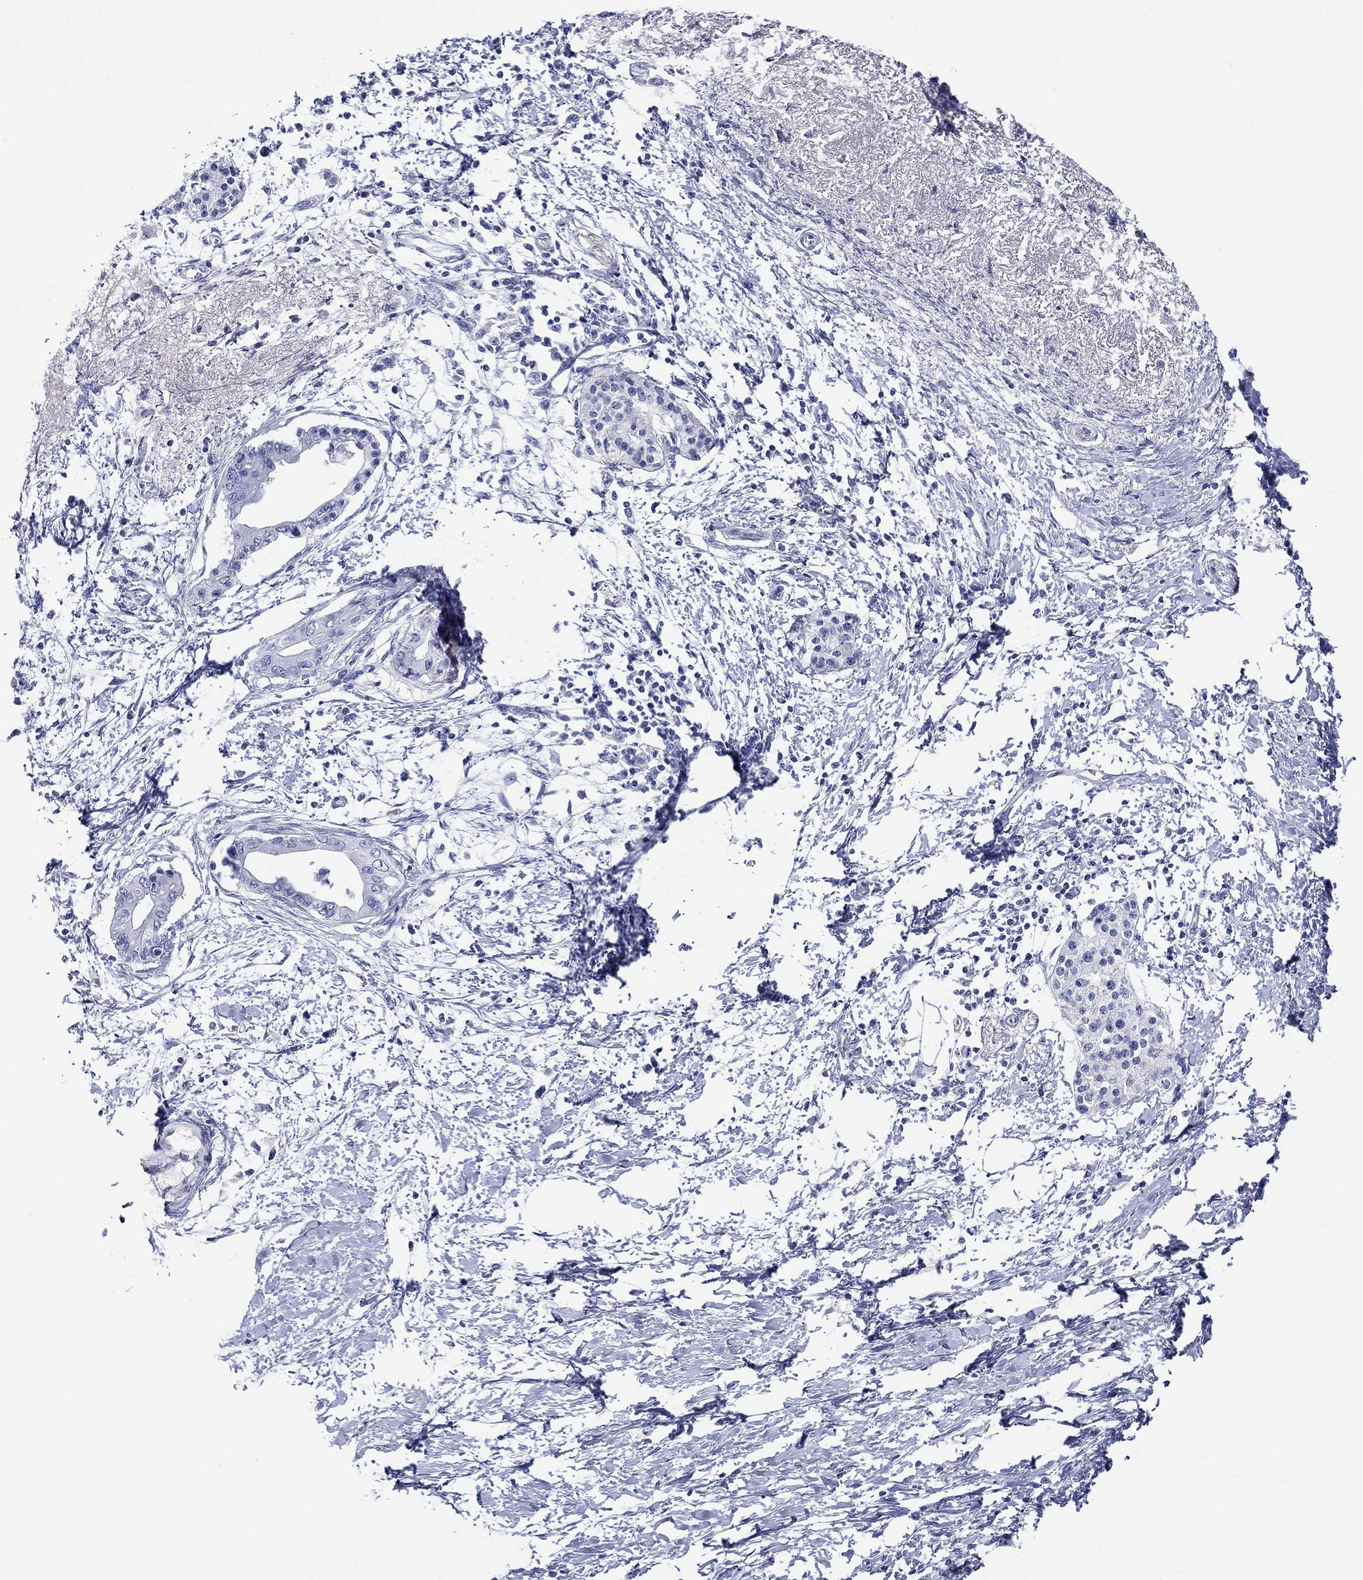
{"staining": {"intensity": "negative", "quantity": "none", "location": "none"}, "tissue": "pancreatic cancer", "cell_type": "Tumor cells", "image_type": "cancer", "snomed": [{"axis": "morphology", "description": "Normal tissue, NOS"}, {"axis": "morphology", "description": "Adenocarcinoma, NOS"}, {"axis": "topography", "description": "Pancreas"}, {"axis": "topography", "description": "Duodenum"}], "caption": "The IHC image has no significant expression in tumor cells of pancreatic cancer tissue. The staining is performed using DAB brown chromogen with nuclei counter-stained in using hematoxylin.", "gene": "CRYGS", "patient": {"sex": "female", "age": 60}}